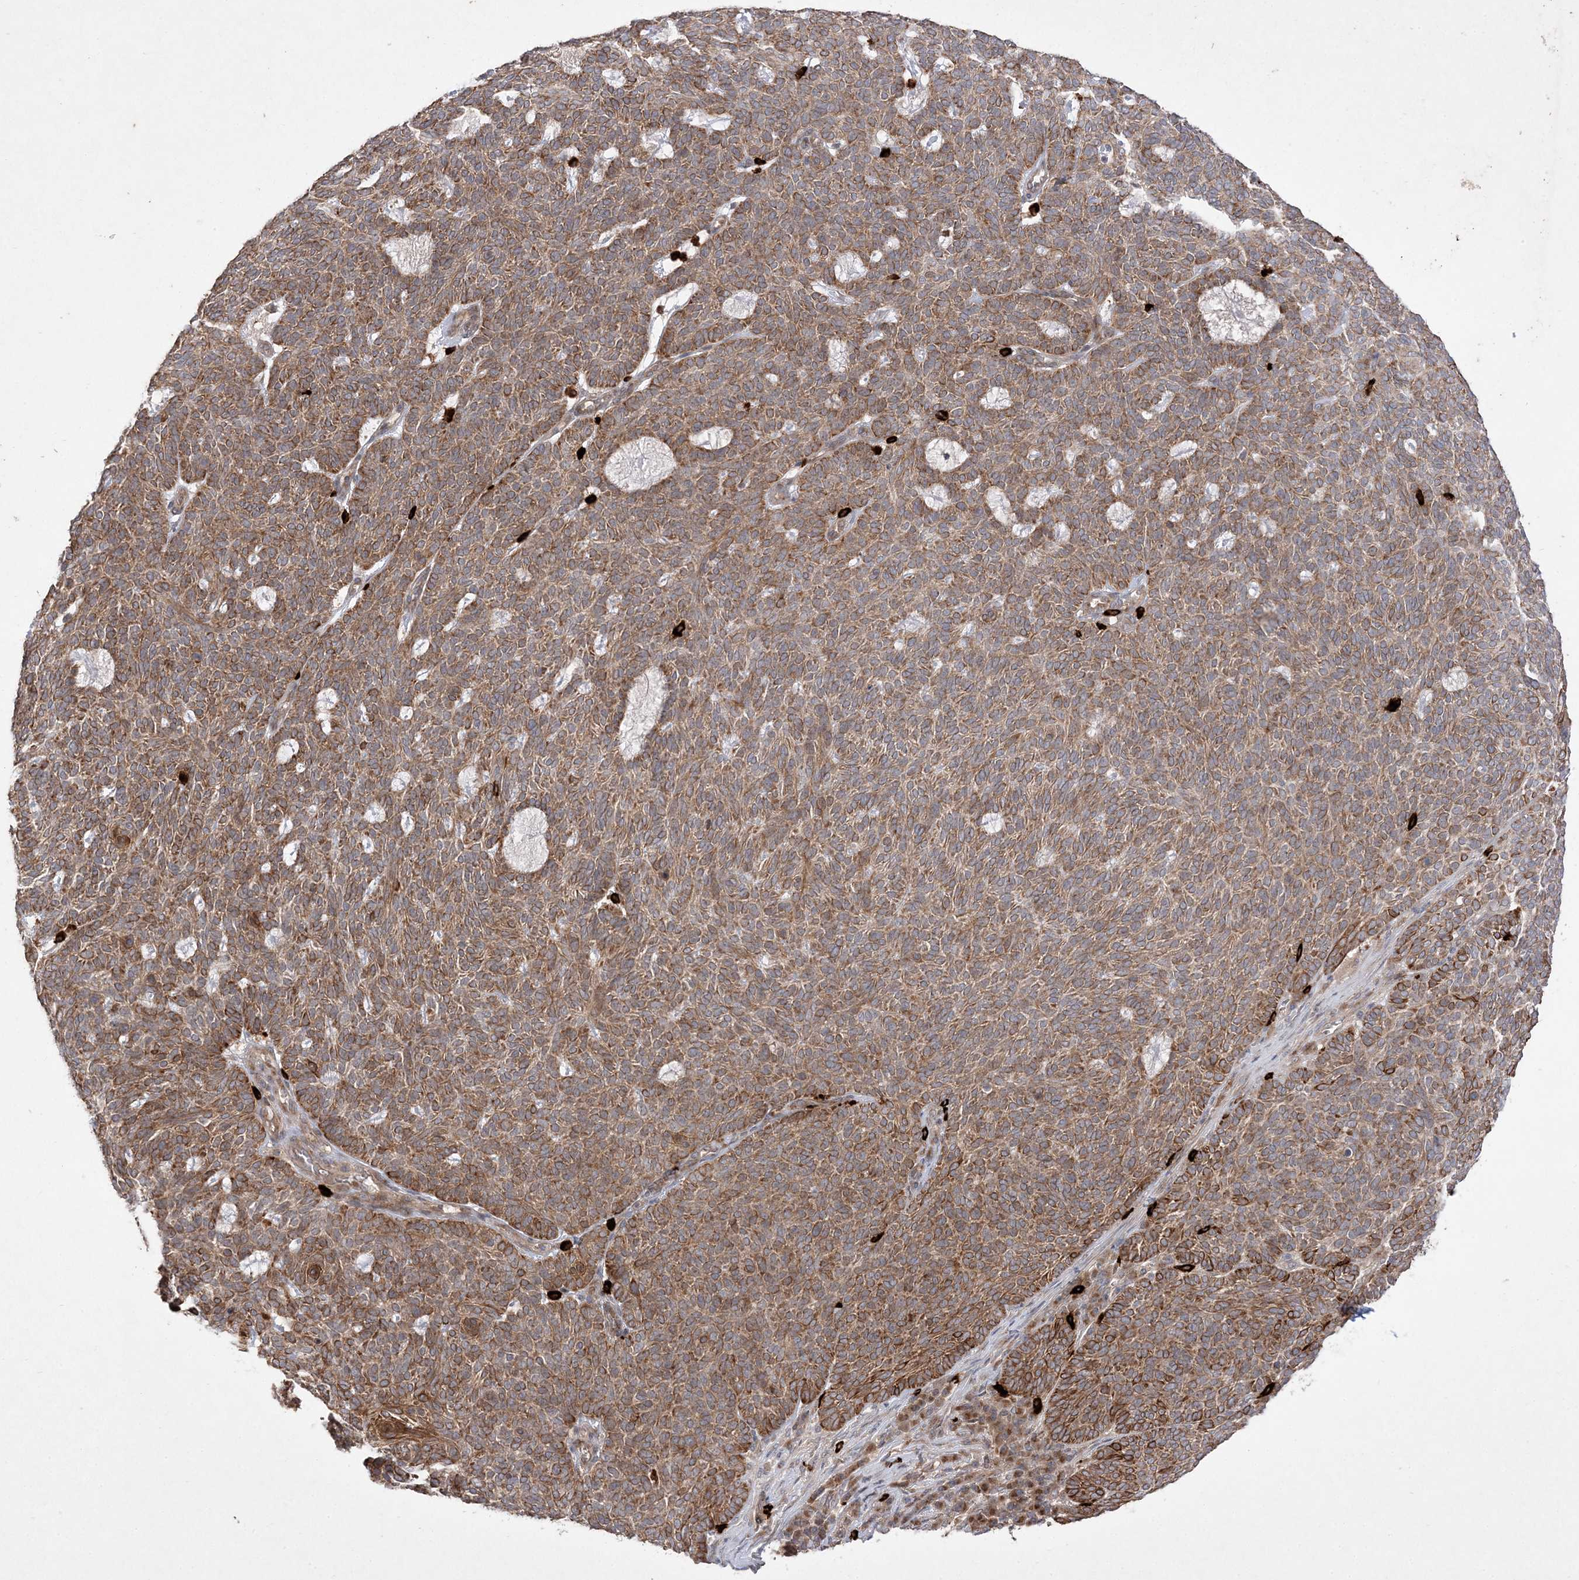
{"staining": {"intensity": "moderate", "quantity": ">75%", "location": "cytoplasmic/membranous"}, "tissue": "skin cancer", "cell_type": "Tumor cells", "image_type": "cancer", "snomed": [{"axis": "morphology", "description": "Squamous cell carcinoma, NOS"}, {"axis": "topography", "description": "Skin"}], "caption": "Protein analysis of squamous cell carcinoma (skin) tissue shows moderate cytoplasmic/membranous staining in approximately >75% of tumor cells. (DAB (3,3'-diaminobenzidine) IHC, brown staining for protein, blue staining for nuclei).", "gene": "CLNK", "patient": {"sex": "female", "age": 90}}